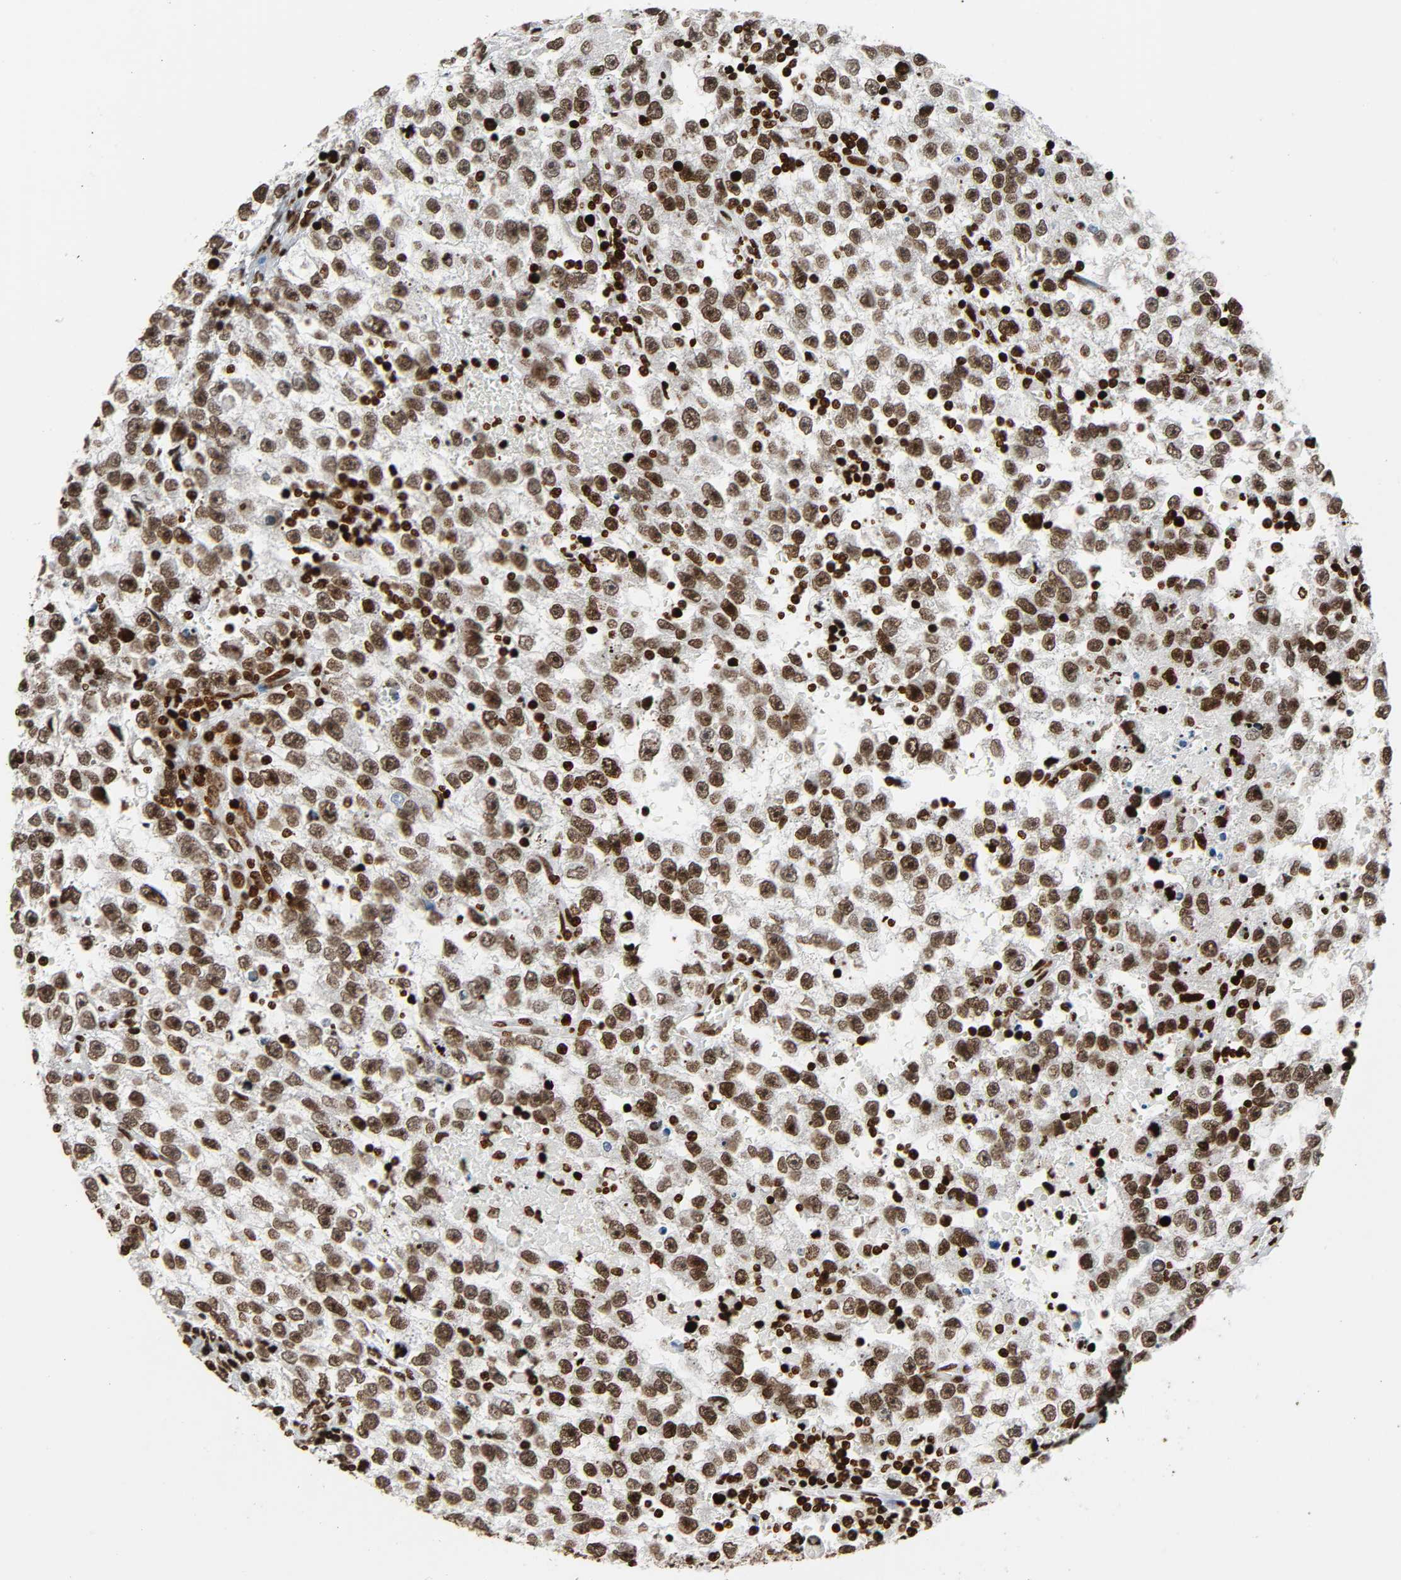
{"staining": {"intensity": "moderate", "quantity": ">75%", "location": "nuclear"}, "tissue": "testis cancer", "cell_type": "Tumor cells", "image_type": "cancer", "snomed": [{"axis": "morphology", "description": "Seminoma, NOS"}, {"axis": "topography", "description": "Testis"}], "caption": "Immunohistochemistry histopathology image of human testis seminoma stained for a protein (brown), which exhibits medium levels of moderate nuclear staining in about >75% of tumor cells.", "gene": "RXRA", "patient": {"sex": "male", "age": 33}}